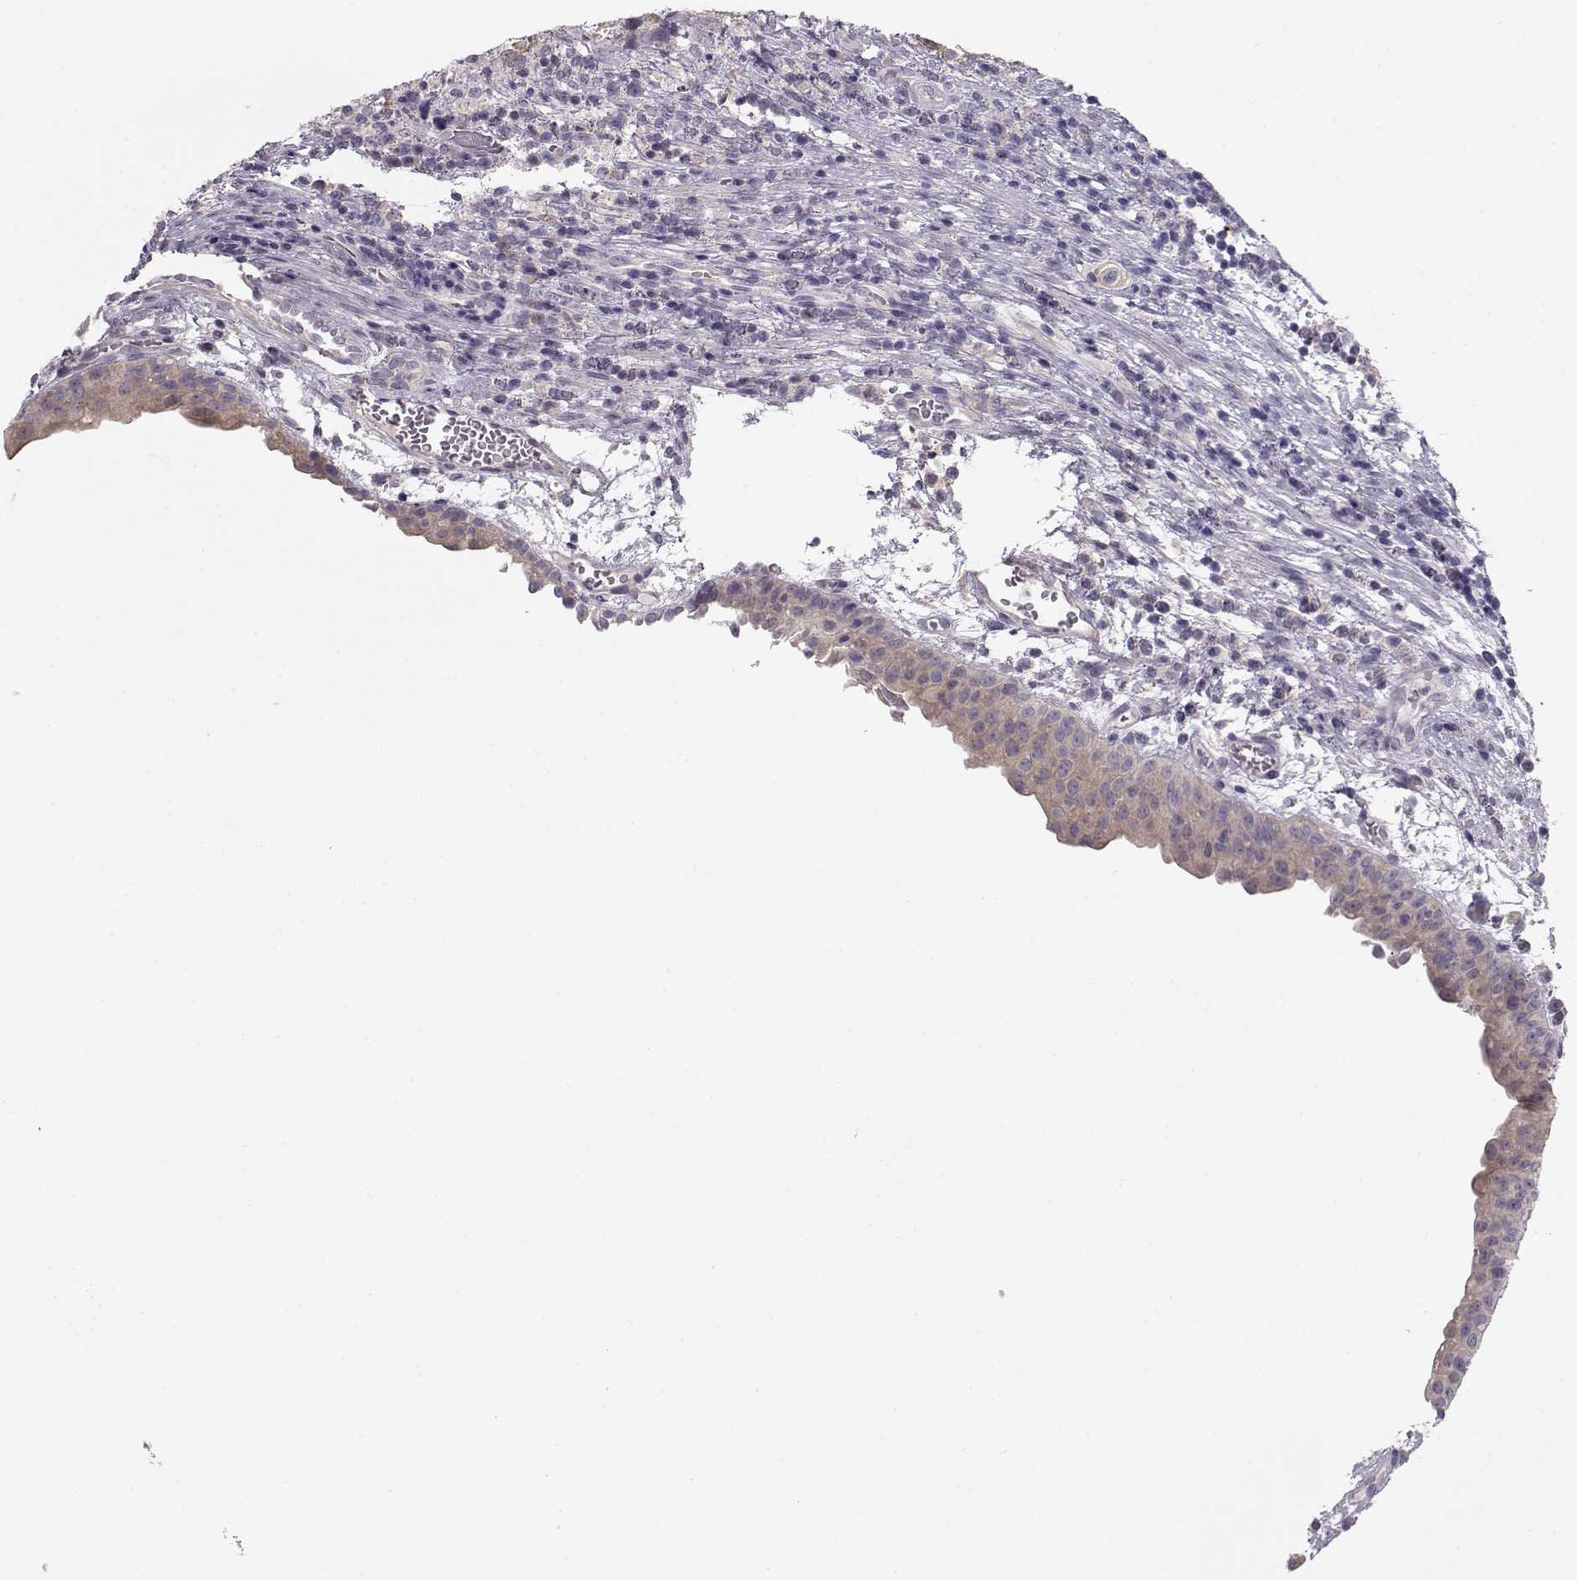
{"staining": {"intensity": "negative", "quantity": "none", "location": "none"}, "tissue": "urothelial cancer", "cell_type": "Tumor cells", "image_type": "cancer", "snomed": [{"axis": "morphology", "description": "Urothelial carcinoma, High grade"}, {"axis": "topography", "description": "Urinary bladder"}], "caption": "The image exhibits no significant expression in tumor cells of high-grade urothelial carcinoma. (DAB immunohistochemistry (IHC) visualized using brightfield microscopy, high magnification).", "gene": "GRK1", "patient": {"sex": "male", "age": 60}}